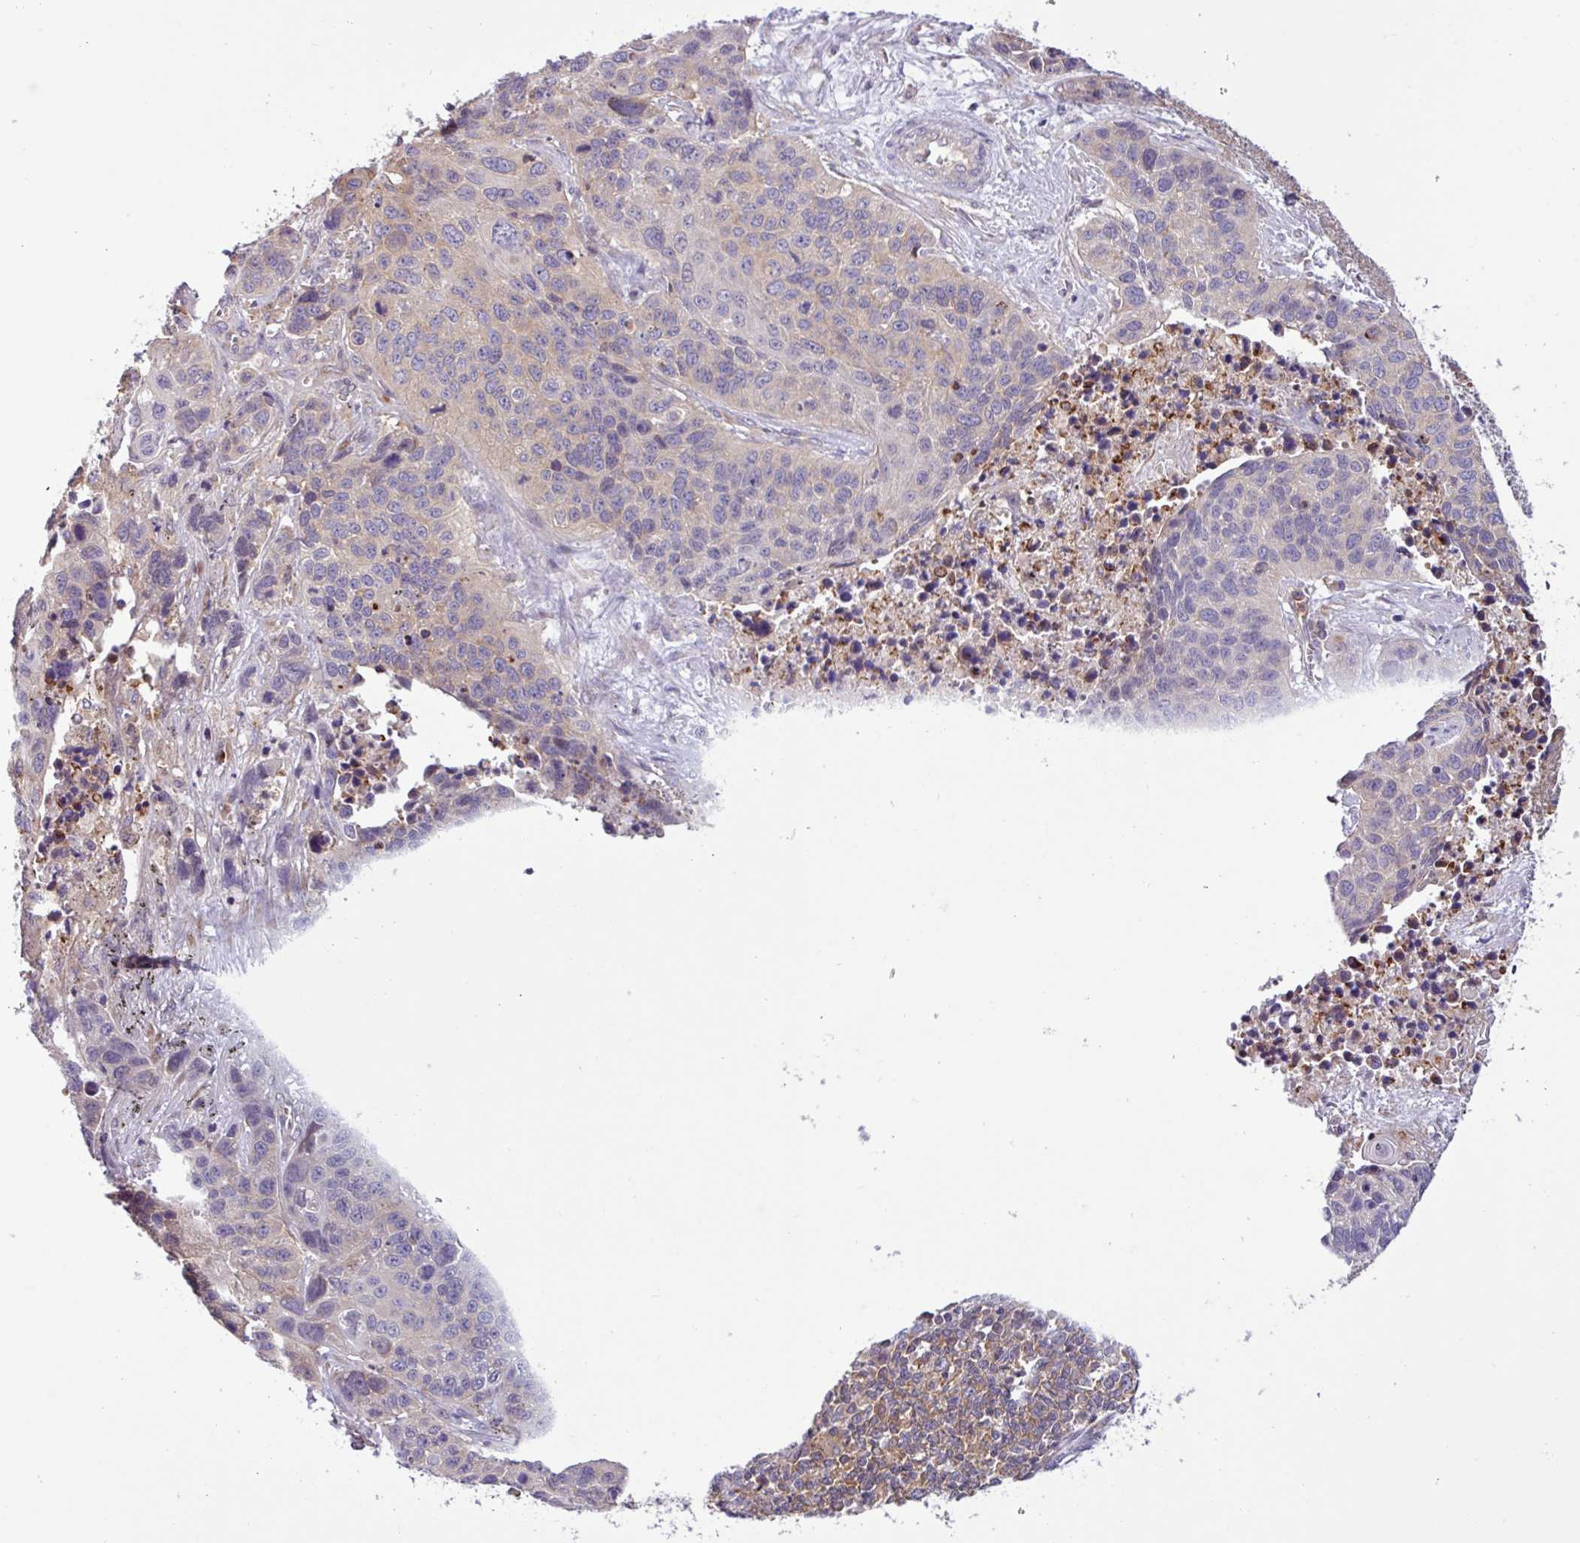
{"staining": {"intensity": "weak", "quantity": "<25%", "location": "cytoplasmic/membranous"}, "tissue": "lung cancer", "cell_type": "Tumor cells", "image_type": "cancer", "snomed": [{"axis": "morphology", "description": "Squamous cell carcinoma, NOS"}, {"axis": "topography", "description": "Lung"}], "caption": "The image displays no staining of tumor cells in squamous cell carcinoma (lung).", "gene": "ACTR3", "patient": {"sex": "male", "age": 62}}